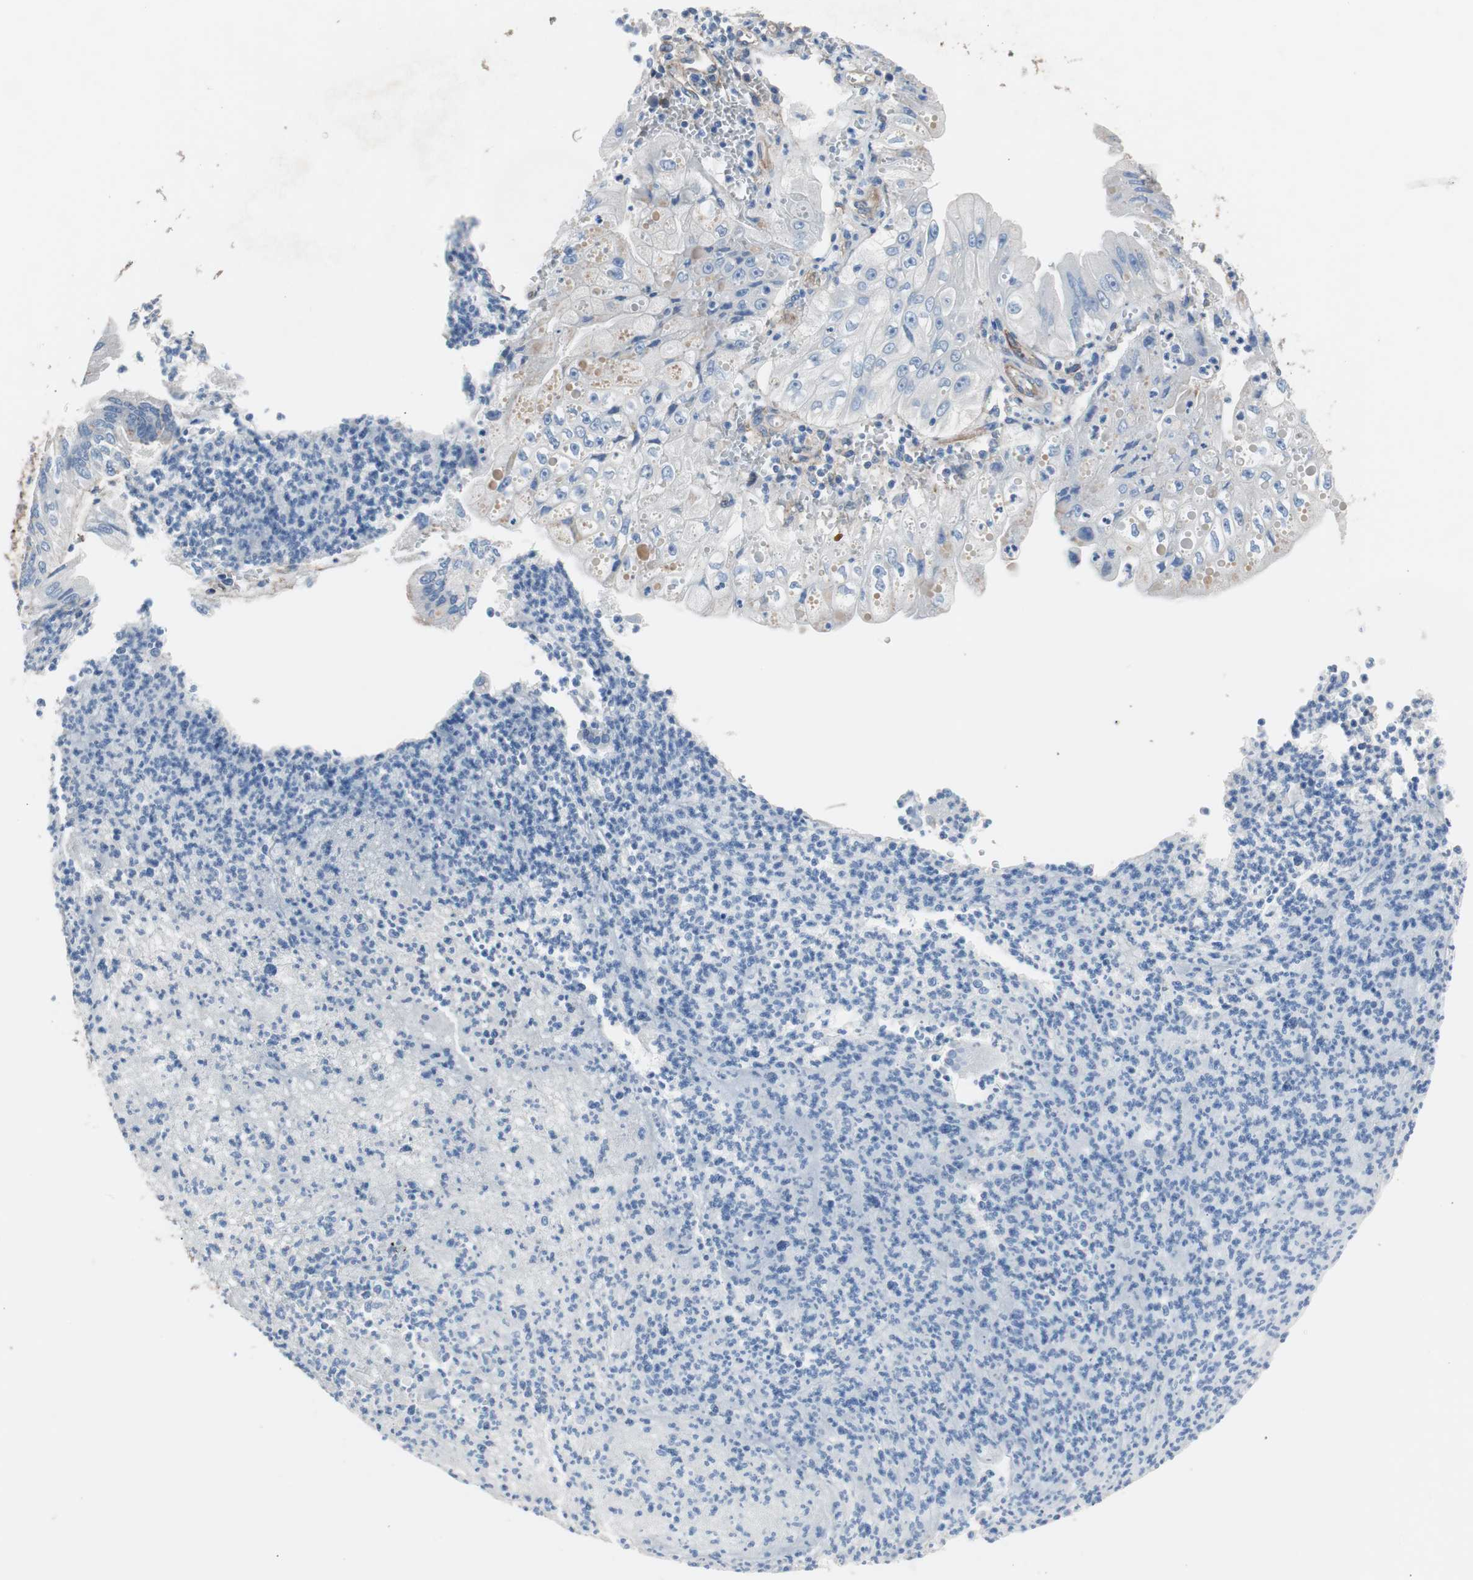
{"staining": {"intensity": "negative", "quantity": "none", "location": "none"}, "tissue": "pancreatic cancer", "cell_type": "Tumor cells", "image_type": "cancer", "snomed": [{"axis": "morphology", "description": "Normal tissue, NOS"}, {"axis": "topography", "description": "Lymph node"}], "caption": "This is an IHC histopathology image of human pancreatic cancer. There is no expression in tumor cells.", "gene": "CD81", "patient": {"sex": "male", "age": 50}}